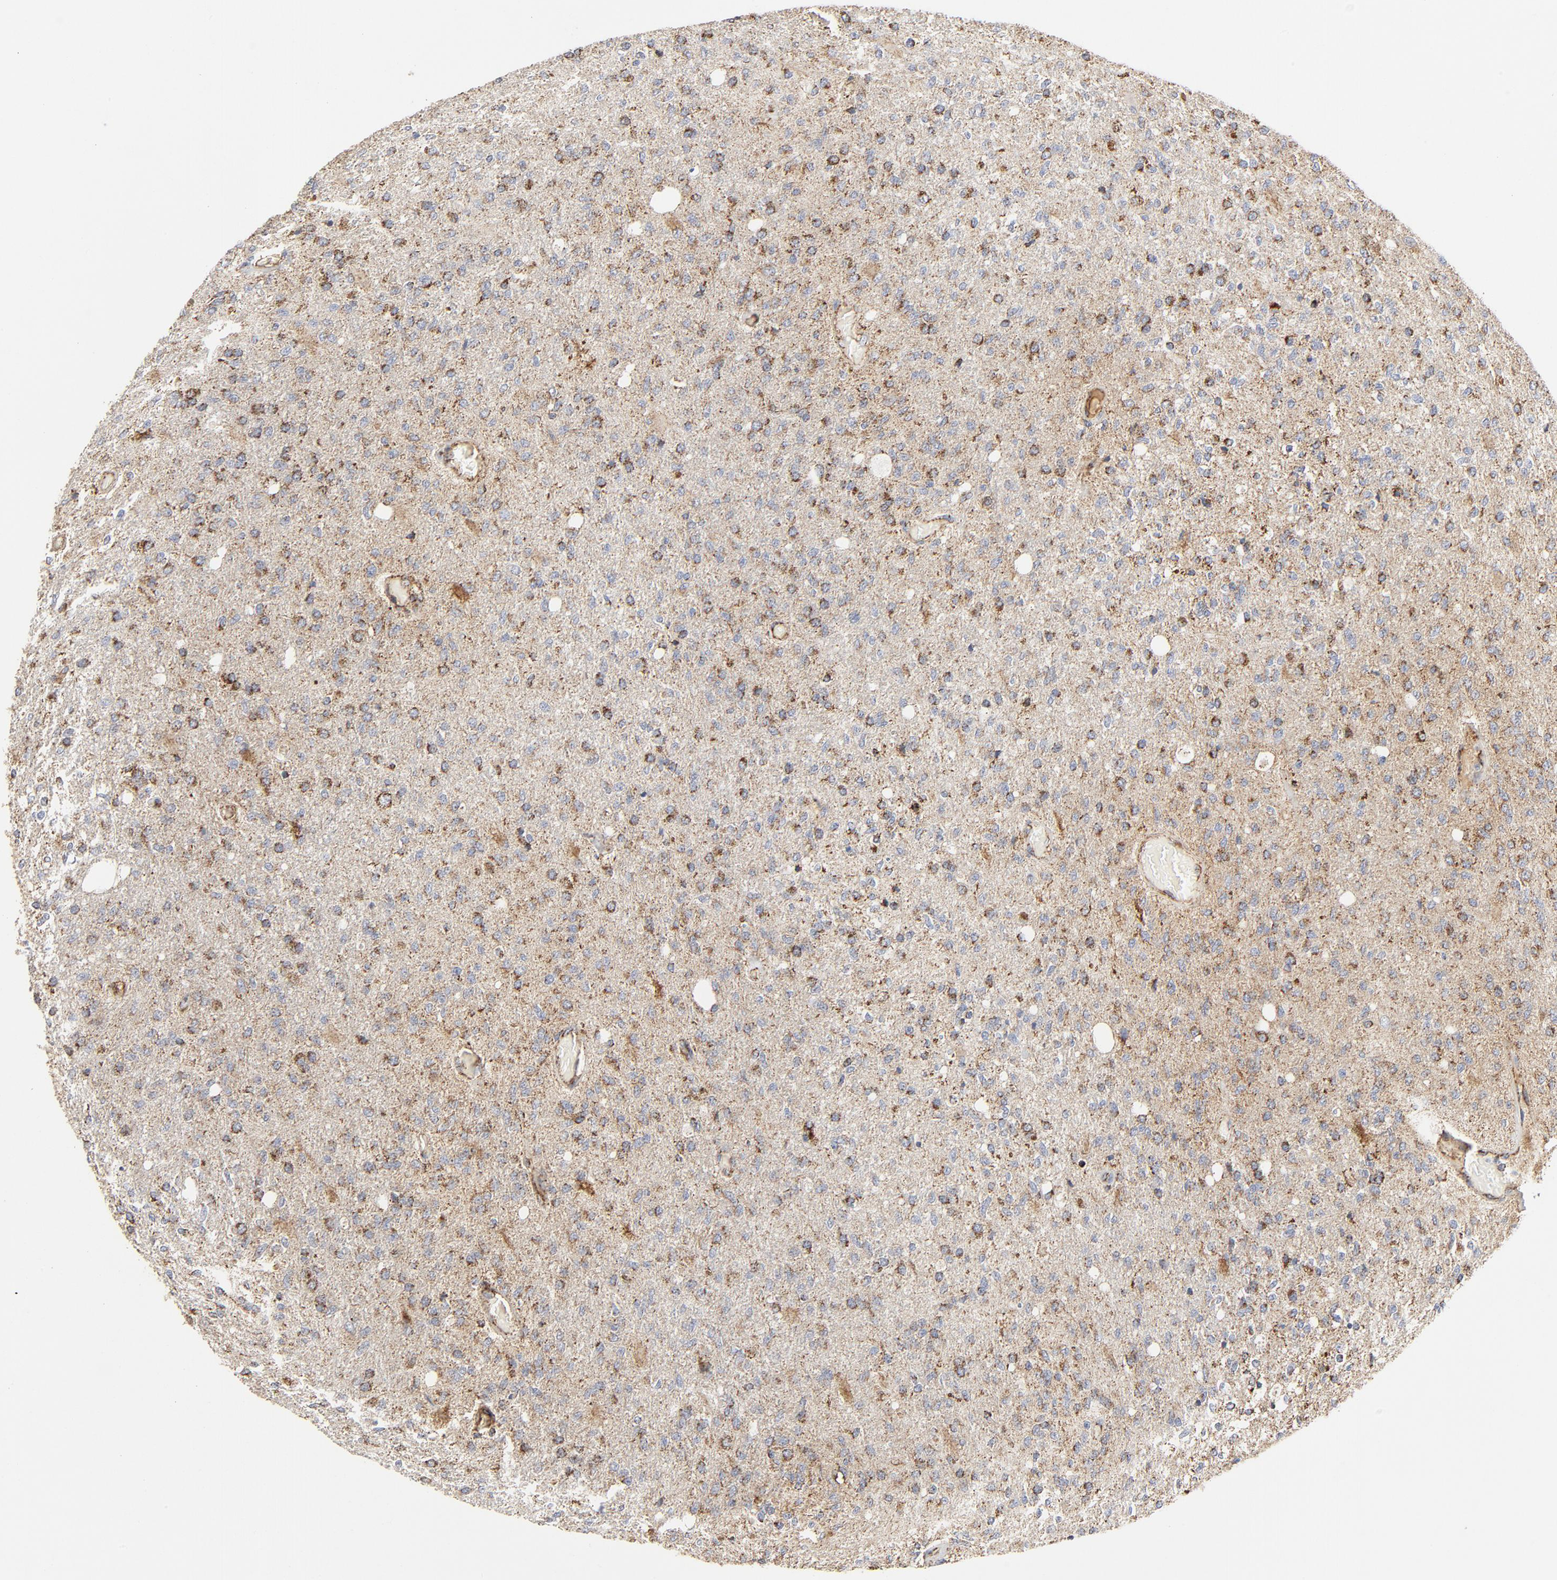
{"staining": {"intensity": "moderate", "quantity": "25%-75%", "location": "cytoplasmic/membranous"}, "tissue": "glioma", "cell_type": "Tumor cells", "image_type": "cancer", "snomed": [{"axis": "morphology", "description": "Normal tissue, NOS"}, {"axis": "morphology", "description": "Glioma, malignant, High grade"}, {"axis": "topography", "description": "Cerebral cortex"}], "caption": "High-grade glioma (malignant) stained for a protein shows moderate cytoplasmic/membranous positivity in tumor cells.", "gene": "PCNX4", "patient": {"sex": "male", "age": 77}}